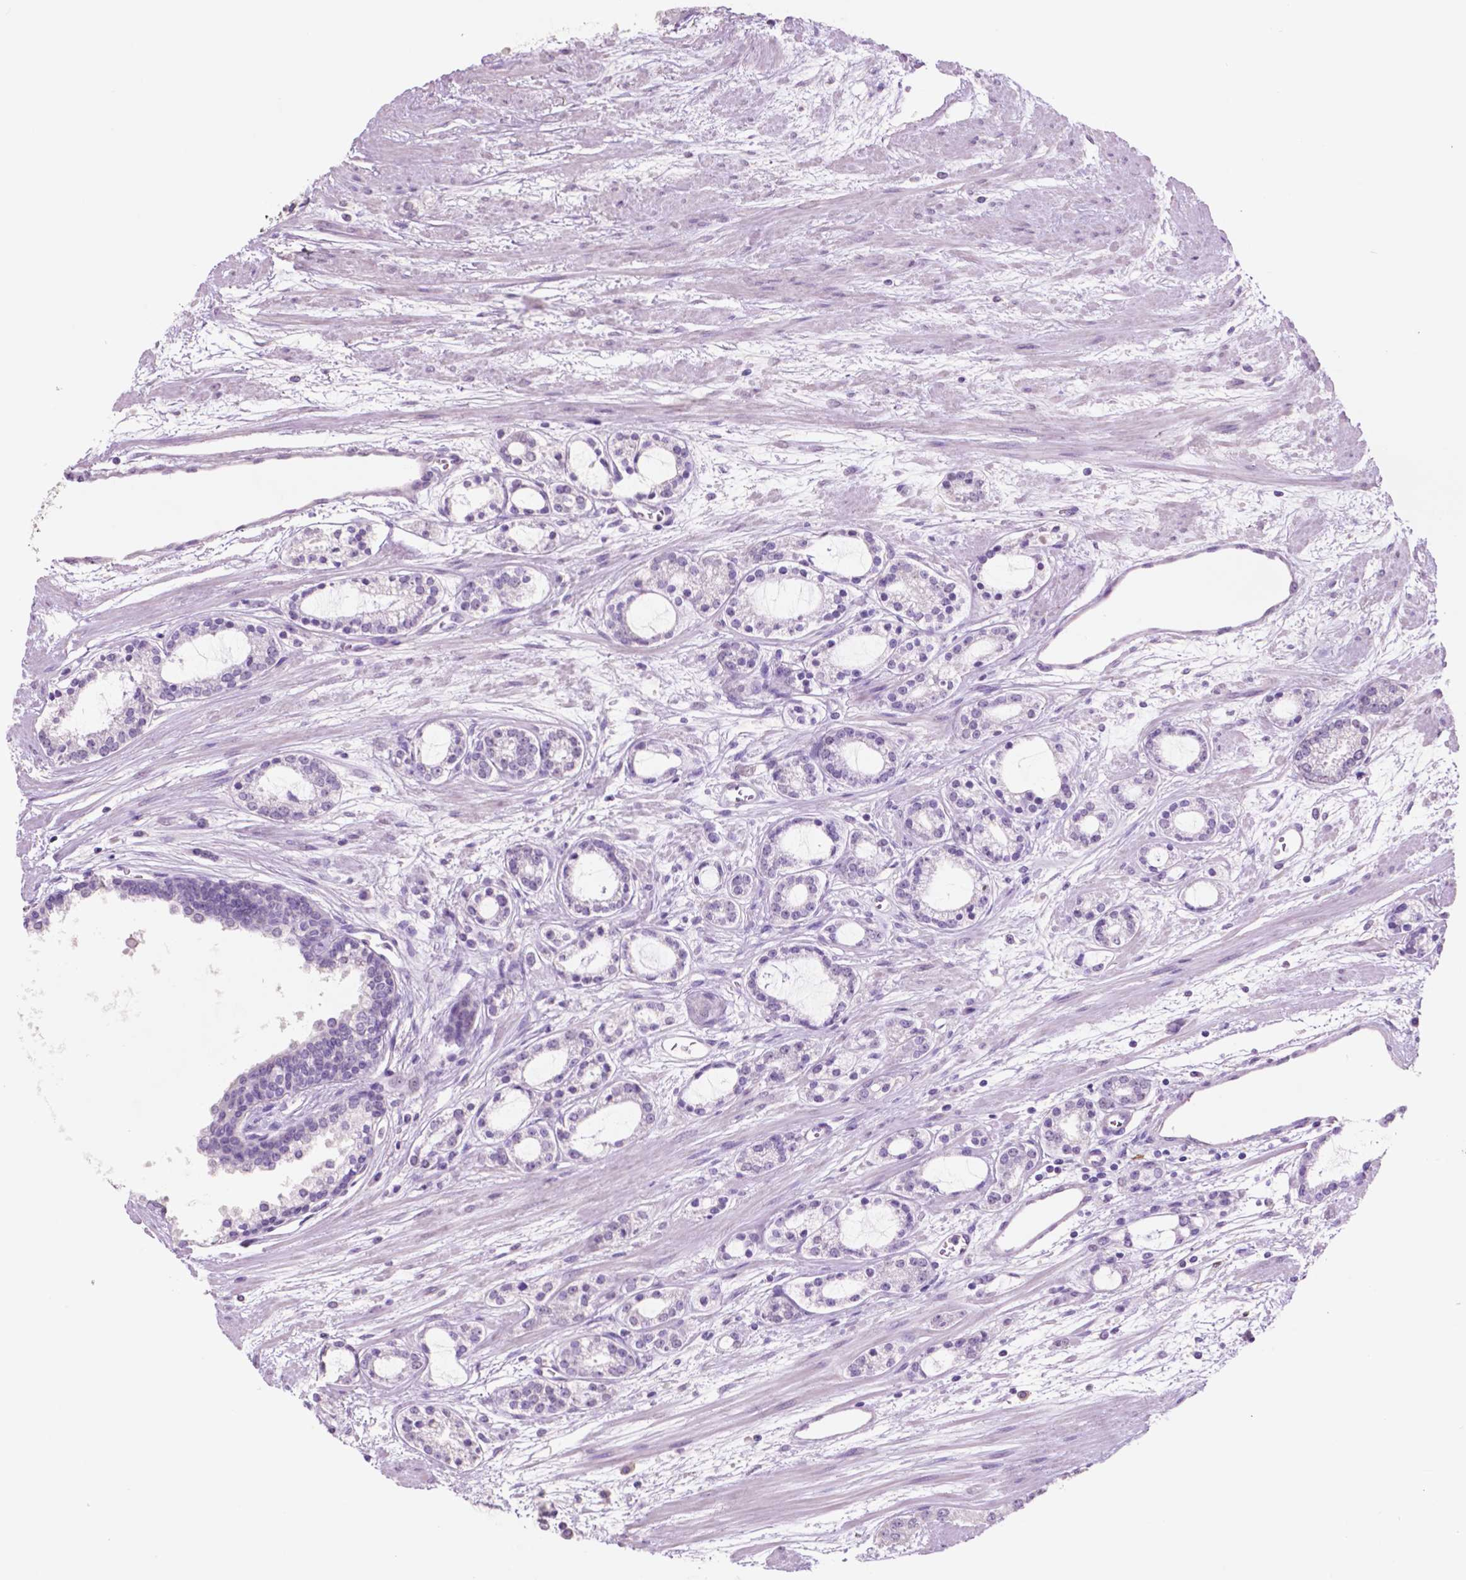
{"staining": {"intensity": "negative", "quantity": "none", "location": "none"}, "tissue": "prostate cancer", "cell_type": "Tumor cells", "image_type": "cancer", "snomed": [{"axis": "morphology", "description": "Adenocarcinoma, Medium grade"}, {"axis": "topography", "description": "Prostate"}], "caption": "High power microscopy image of an immunohistochemistry micrograph of prostate cancer (medium-grade adenocarcinoma), revealing no significant staining in tumor cells.", "gene": "IDO1", "patient": {"sex": "male", "age": 57}}